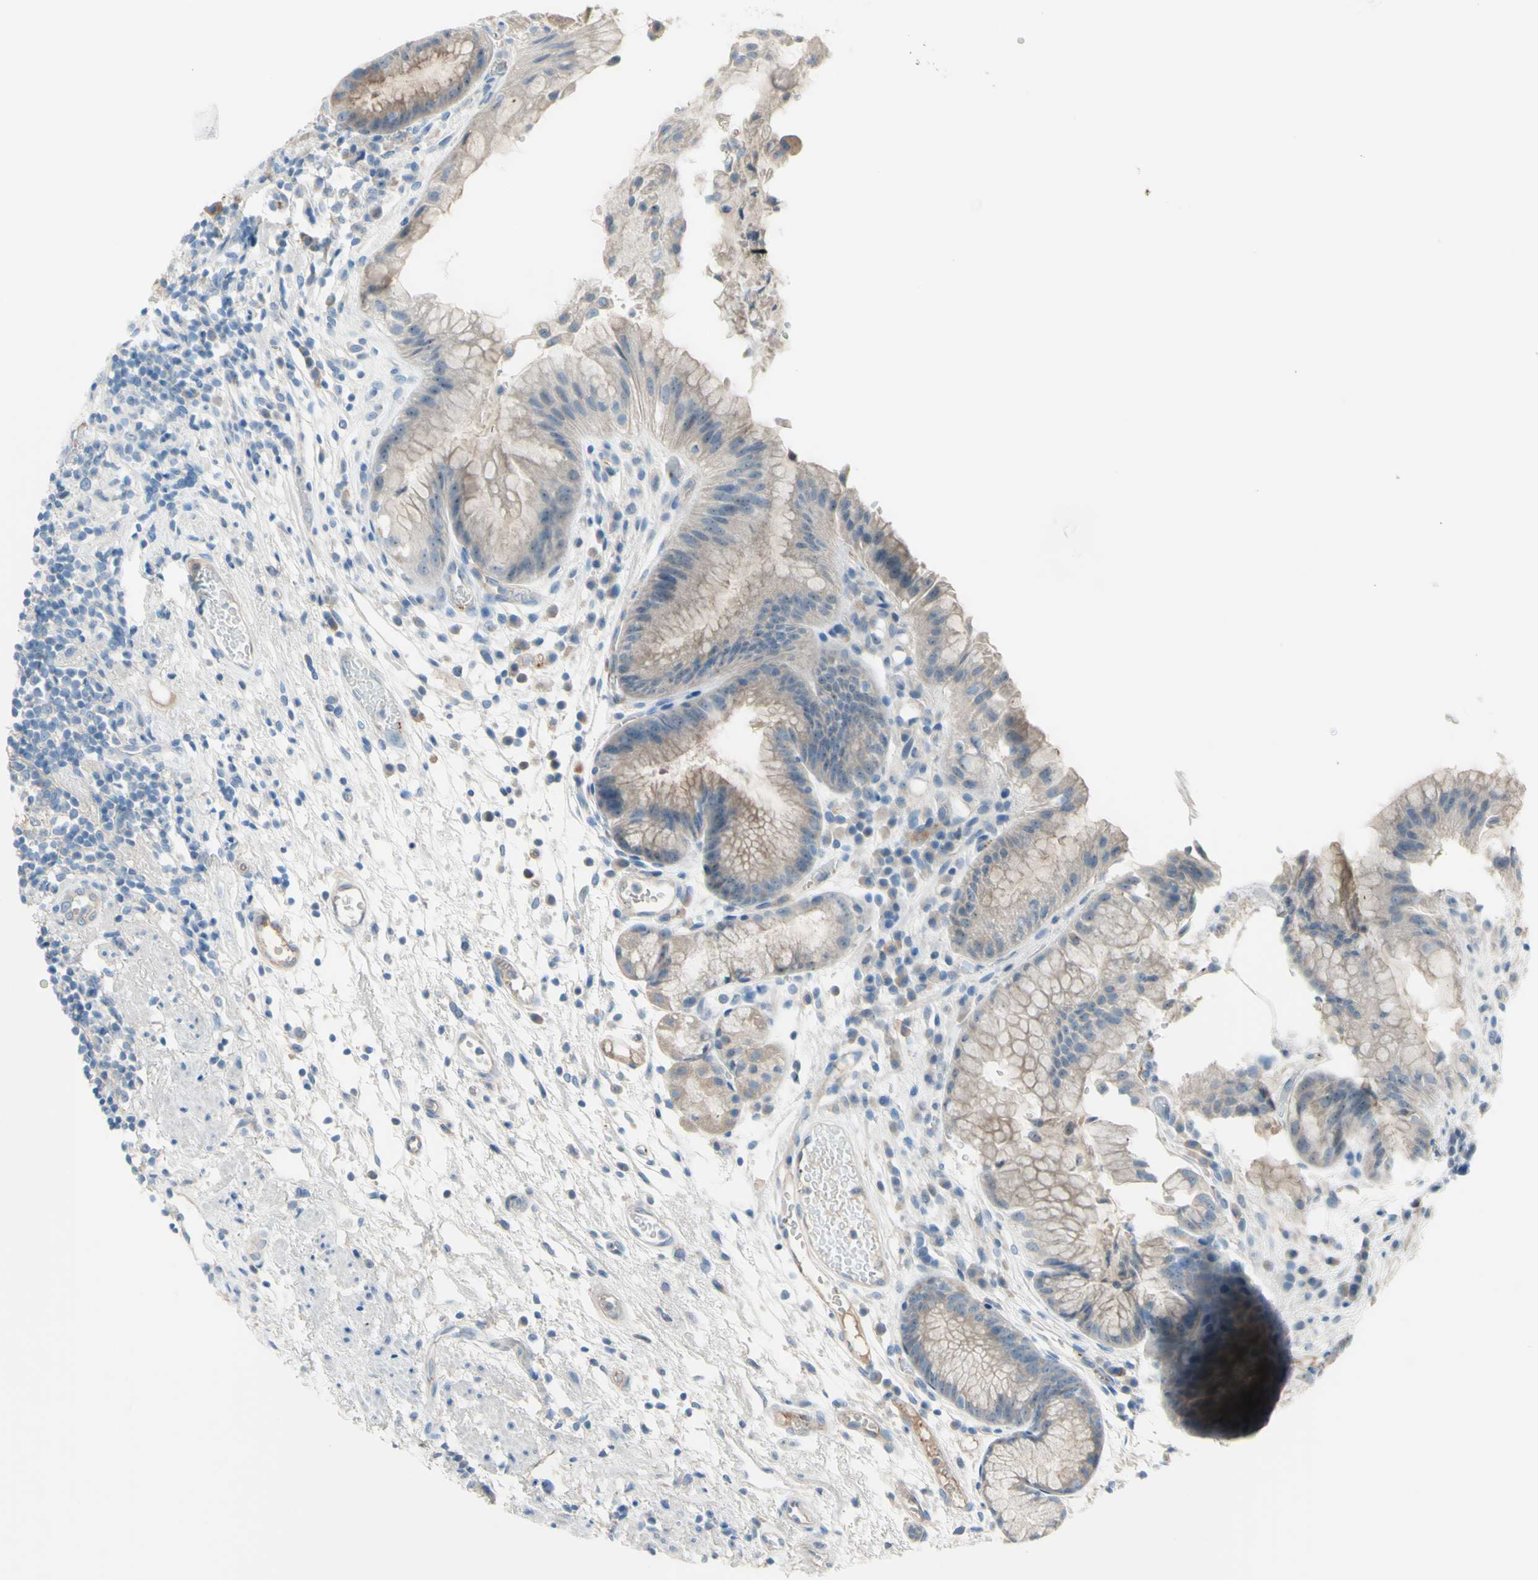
{"staining": {"intensity": "moderate", "quantity": "<25%", "location": "cytoplasmic/membranous"}, "tissue": "stomach", "cell_type": "Glandular cells", "image_type": "normal", "snomed": [{"axis": "morphology", "description": "Normal tissue, NOS"}, {"axis": "topography", "description": "Stomach, upper"}], "caption": "This photomicrograph displays immunohistochemistry staining of unremarkable human stomach, with low moderate cytoplasmic/membranous expression in approximately <25% of glandular cells.", "gene": "ATRN", "patient": {"sex": "male", "age": 72}}